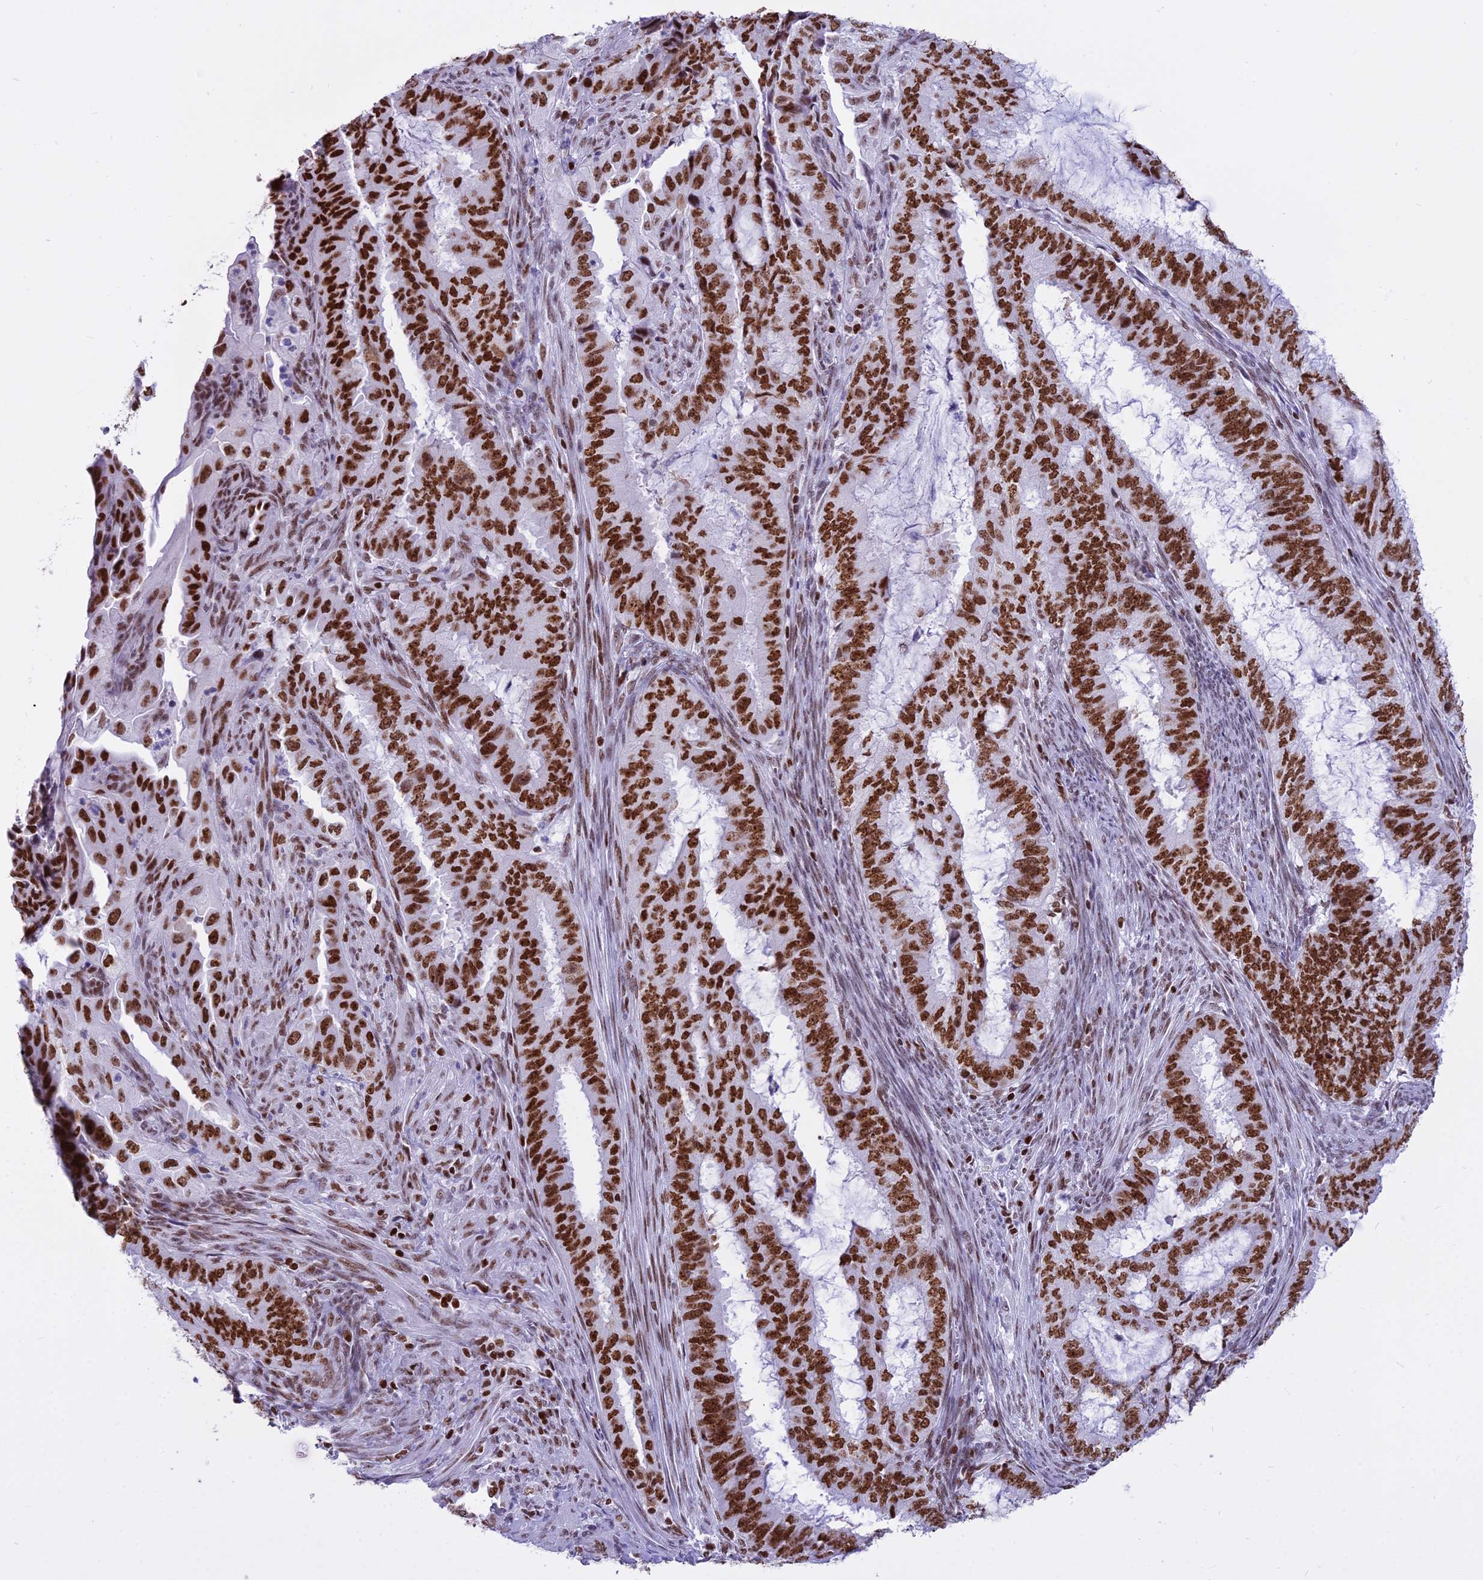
{"staining": {"intensity": "strong", "quantity": ">75%", "location": "nuclear"}, "tissue": "endometrial cancer", "cell_type": "Tumor cells", "image_type": "cancer", "snomed": [{"axis": "morphology", "description": "Adenocarcinoma, NOS"}, {"axis": "topography", "description": "Endometrium"}], "caption": "Endometrial adenocarcinoma was stained to show a protein in brown. There is high levels of strong nuclear expression in approximately >75% of tumor cells. (Stains: DAB (3,3'-diaminobenzidine) in brown, nuclei in blue, Microscopy: brightfield microscopy at high magnification).", "gene": "PARP1", "patient": {"sex": "female", "age": 51}}